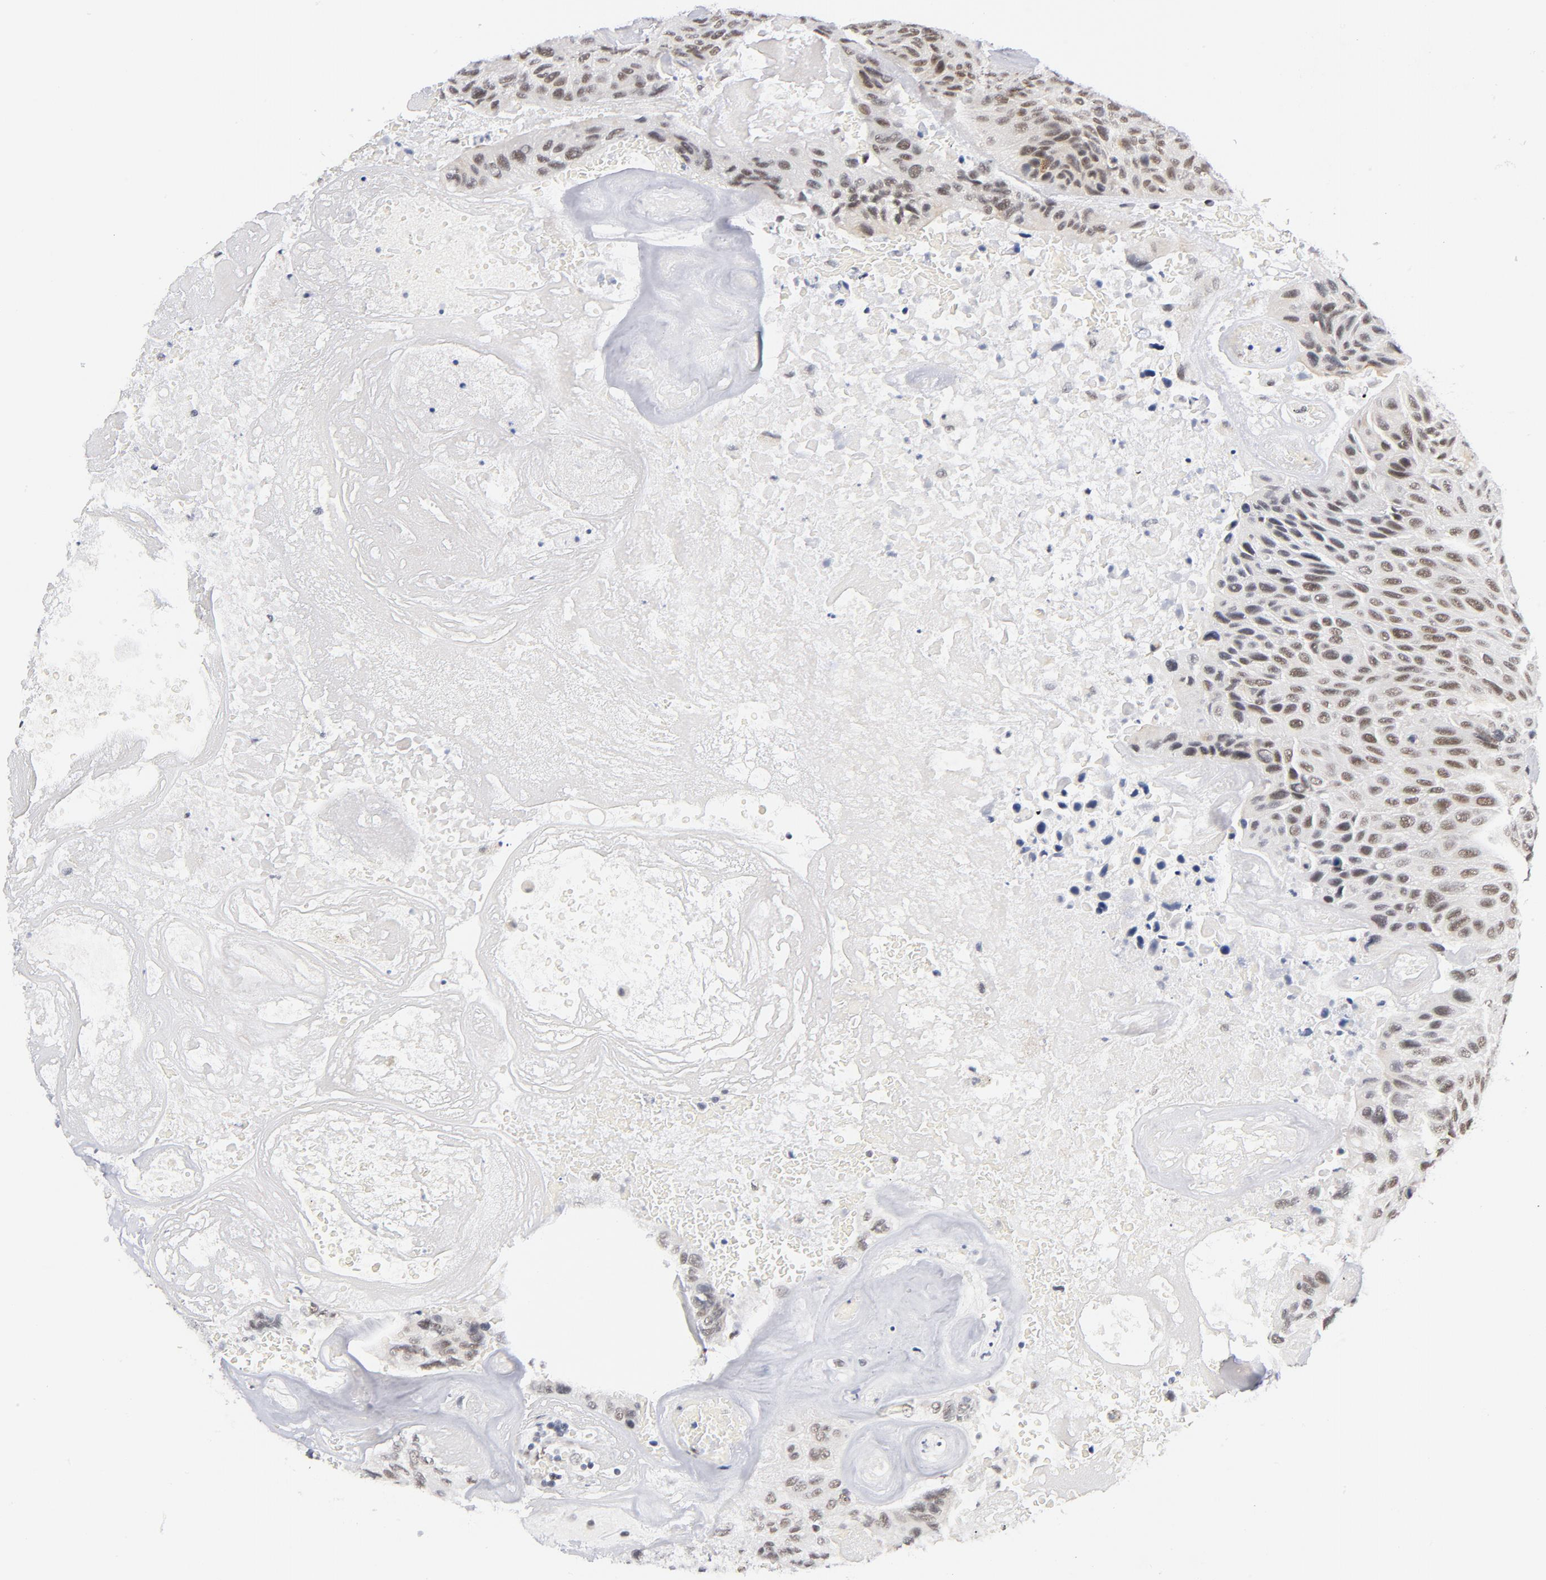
{"staining": {"intensity": "moderate", "quantity": "25%-75%", "location": "cytoplasmic/membranous,nuclear"}, "tissue": "urothelial cancer", "cell_type": "Tumor cells", "image_type": "cancer", "snomed": [{"axis": "morphology", "description": "Urothelial carcinoma, High grade"}, {"axis": "topography", "description": "Urinary bladder"}], "caption": "A brown stain shows moderate cytoplasmic/membranous and nuclear staining of a protein in human urothelial carcinoma (high-grade) tumor cells. (DAB (3,3'-diaminobenzidine) = brown stain, brightfield microscopy at high magnification).", "gene": "BAP1", "patient": {"sex": "male", "age": 66}}